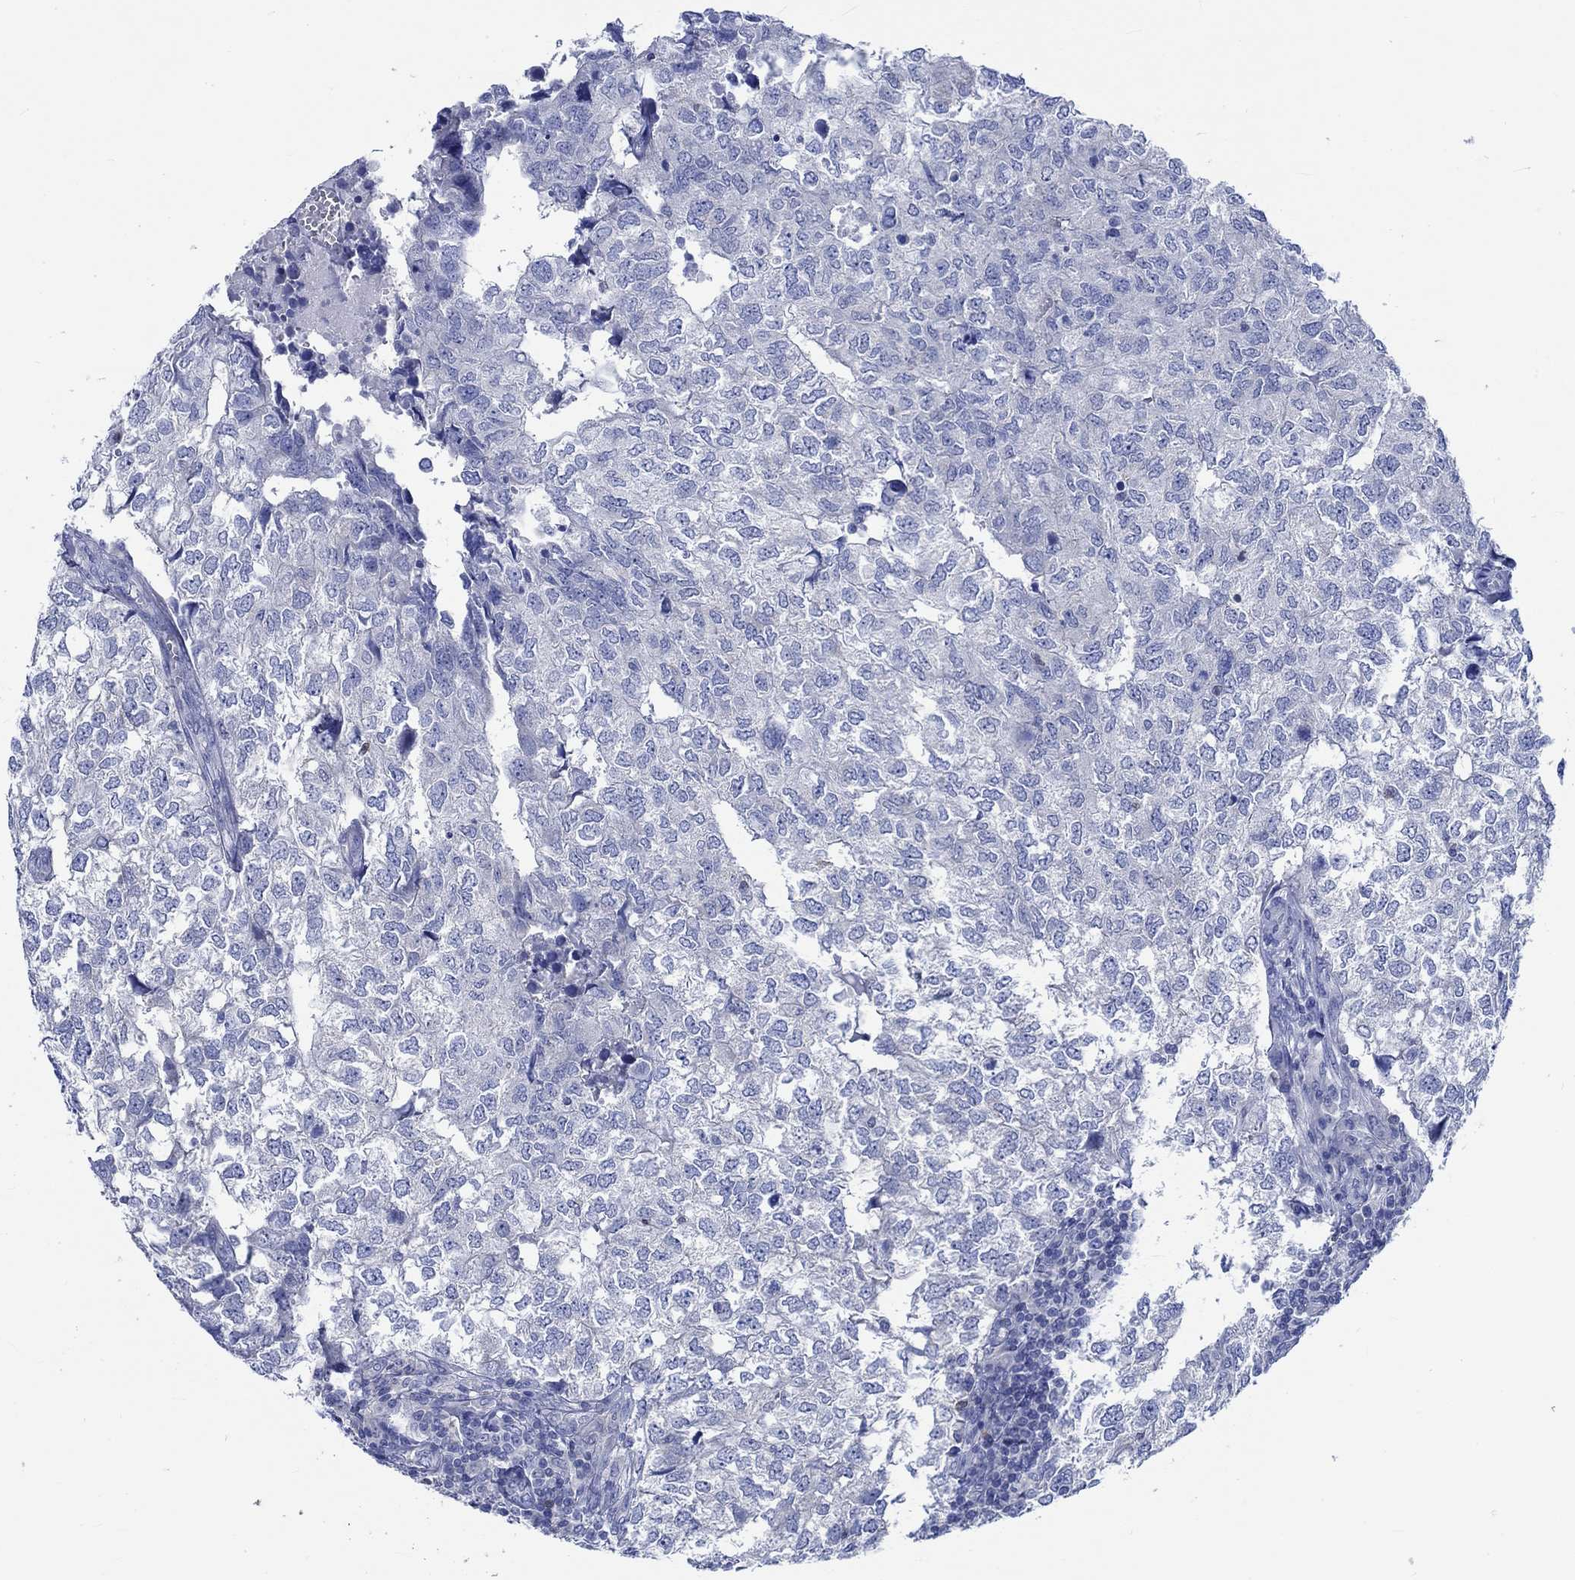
{"staining": {"intensity": "negative", "quantity": "none", "location": "none"}, "tissue": "breast cancer", "cell_type": "Tumor cells", "image_type": "cancer", "snomed": [{"axis": "morphology", "description": "Duct carcinoma"}, {"axis": "topography", "description": "Breast"}], "caption": "Breast cancer stained for a protein using immunohistochemistry (IHC) reveals no staining tumor cells.", "gene": "PTPRN2", "patient": {"sex": "female", "age": 30}}